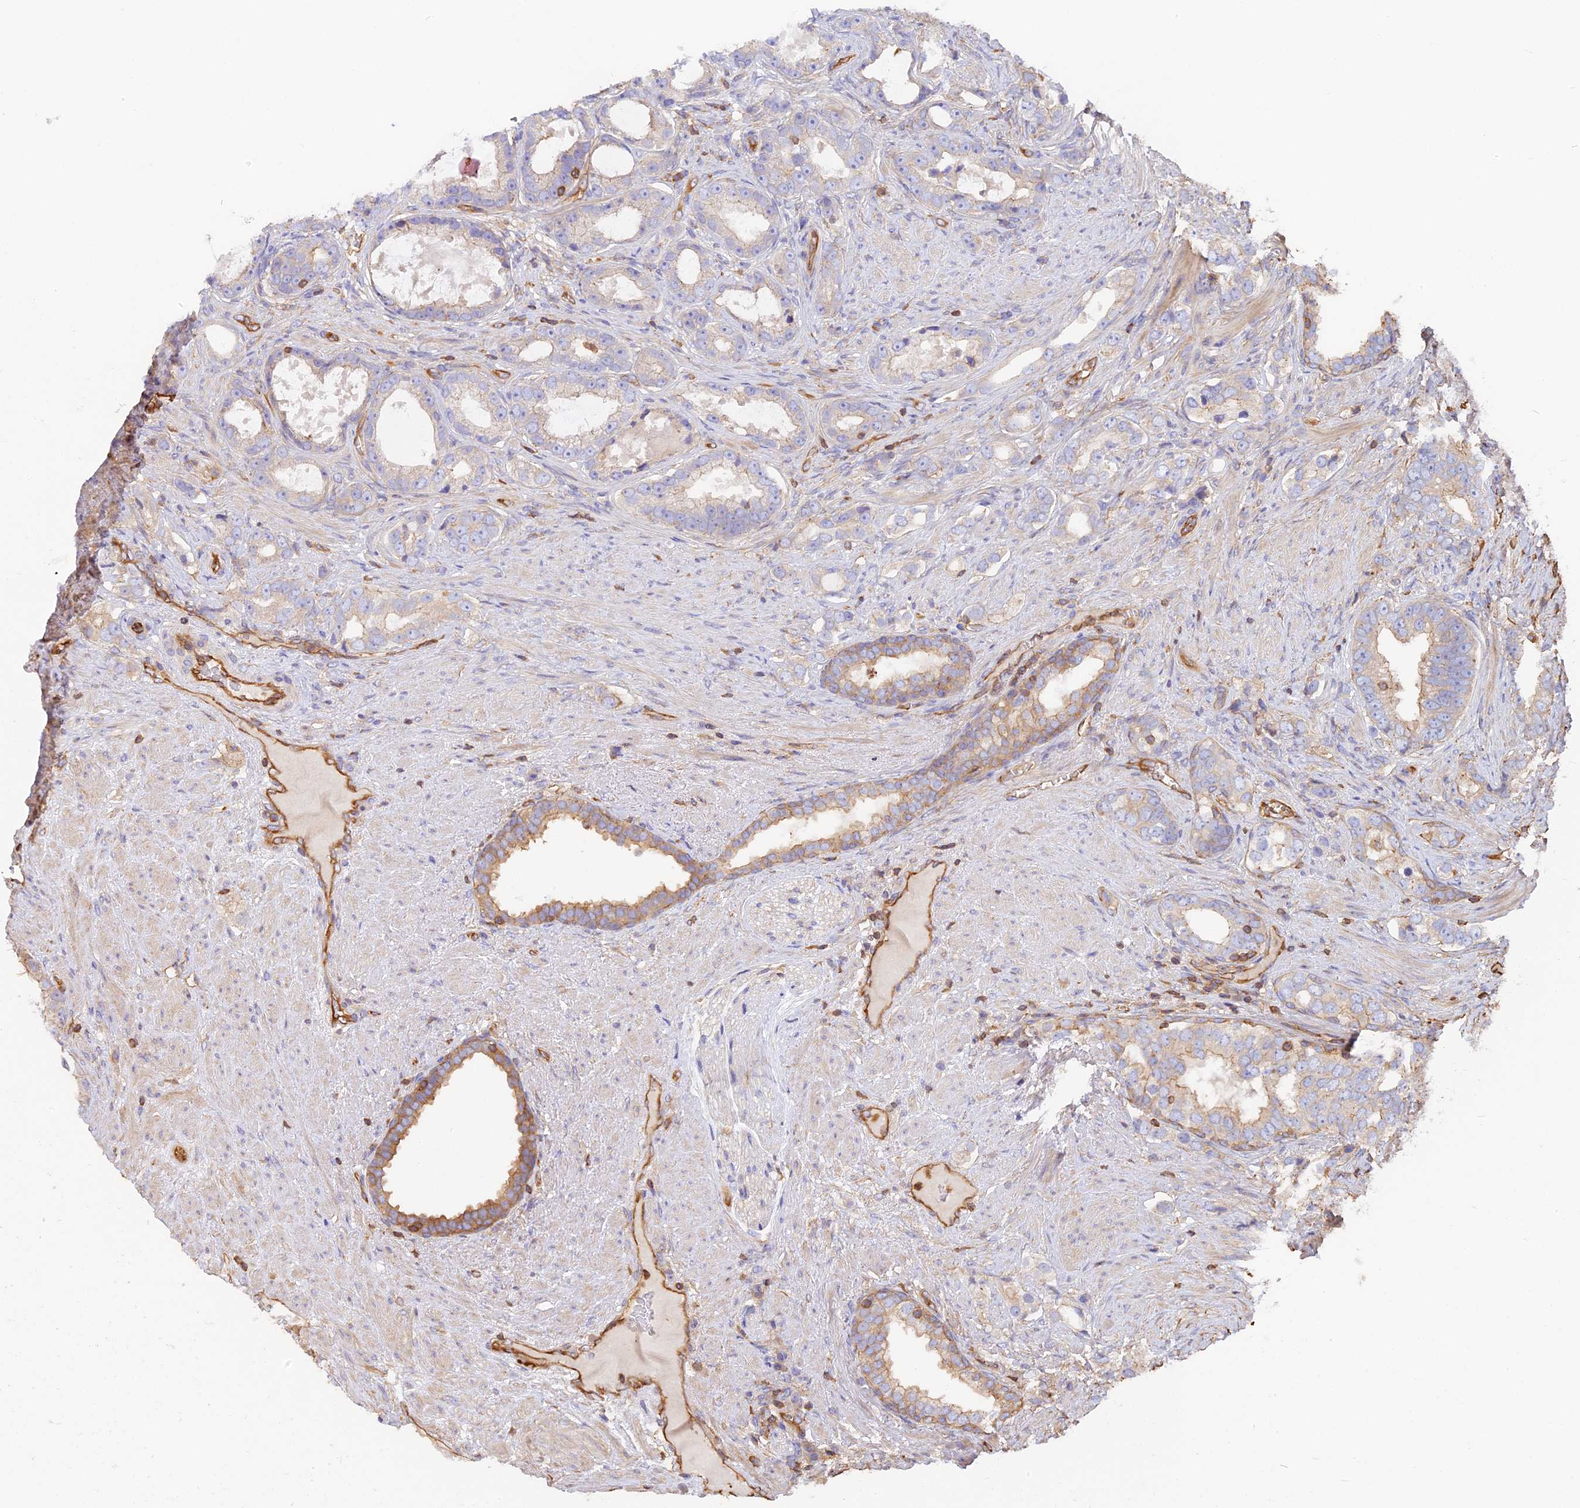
{"staining": {"intensity": "weak", "quantity": "<25%", "location": "cytoplasmic/membranous"}, "tissue": "prostate cancer", "cell_type": "Tumor cells", "image_type": "cancer", "snomed": [{"axis": "morphology", "description": "Adenocarcinoma, High grade"}, {"axis": "topography", "description": "Prostate"}], "caption": "The IHC histopathology image has no significant expression in tumor cells of prostate cancer (high-grade adenocarcinoma) tissue.", "gene": "VPS18", "patient": {"sex": "male", "age": 67}}